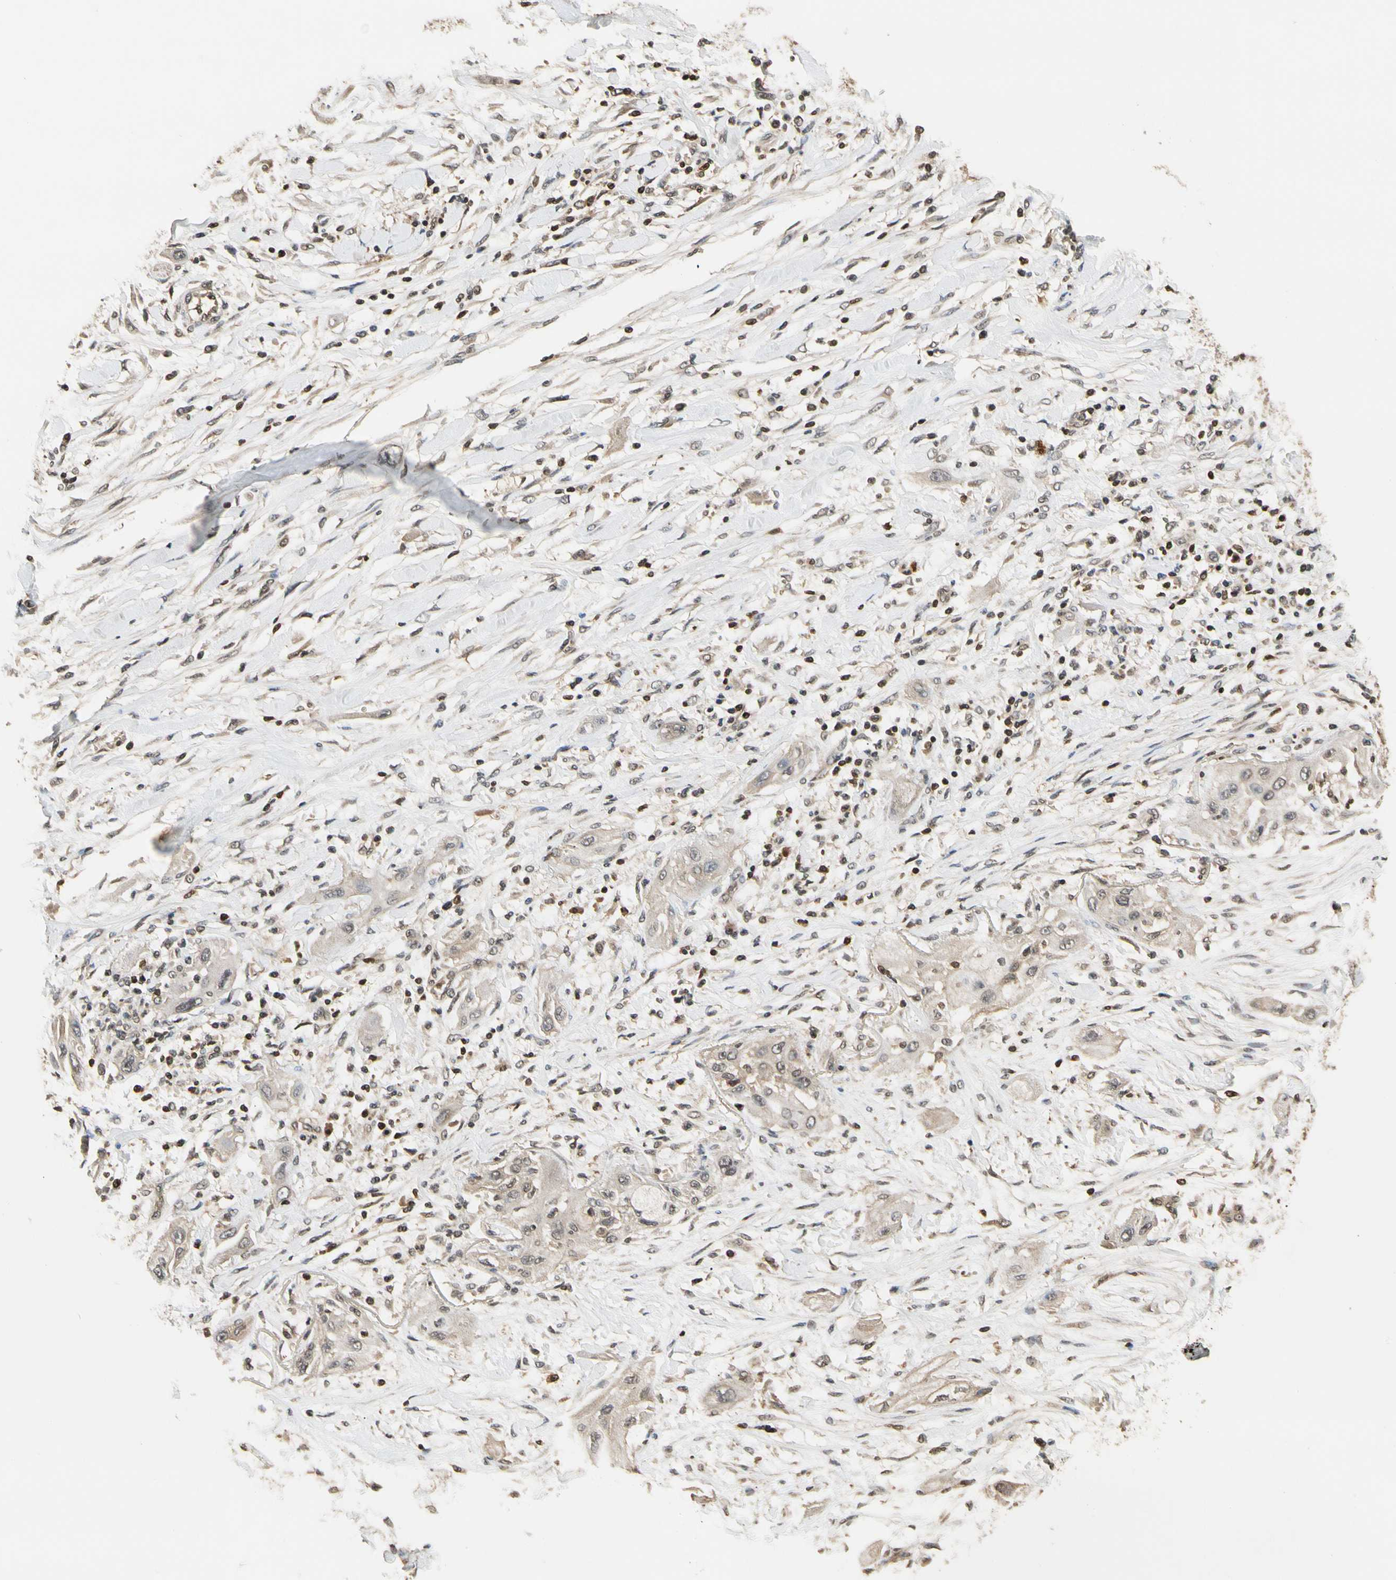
{"staining": {"intensity": "weak", "quantity": ">75%", "location": "cytoplasmic/membranous"}, "tissue": "lung cancer", "cell_type": "Tumor cells", "image_type": "cancer", "snomed": [{"axis": "morphology", "description": "Squamous cell carcinoma, NOS"}, {"axis": "topography", "description": "Lung"}], "caption": "Protein expression by IHC shows weak cytoplasmic/membranous expression in approximately >75% of tumor cells in lung cancer.", "gene": "SOD1", "patient": {"sex": "female", "age": 47}}